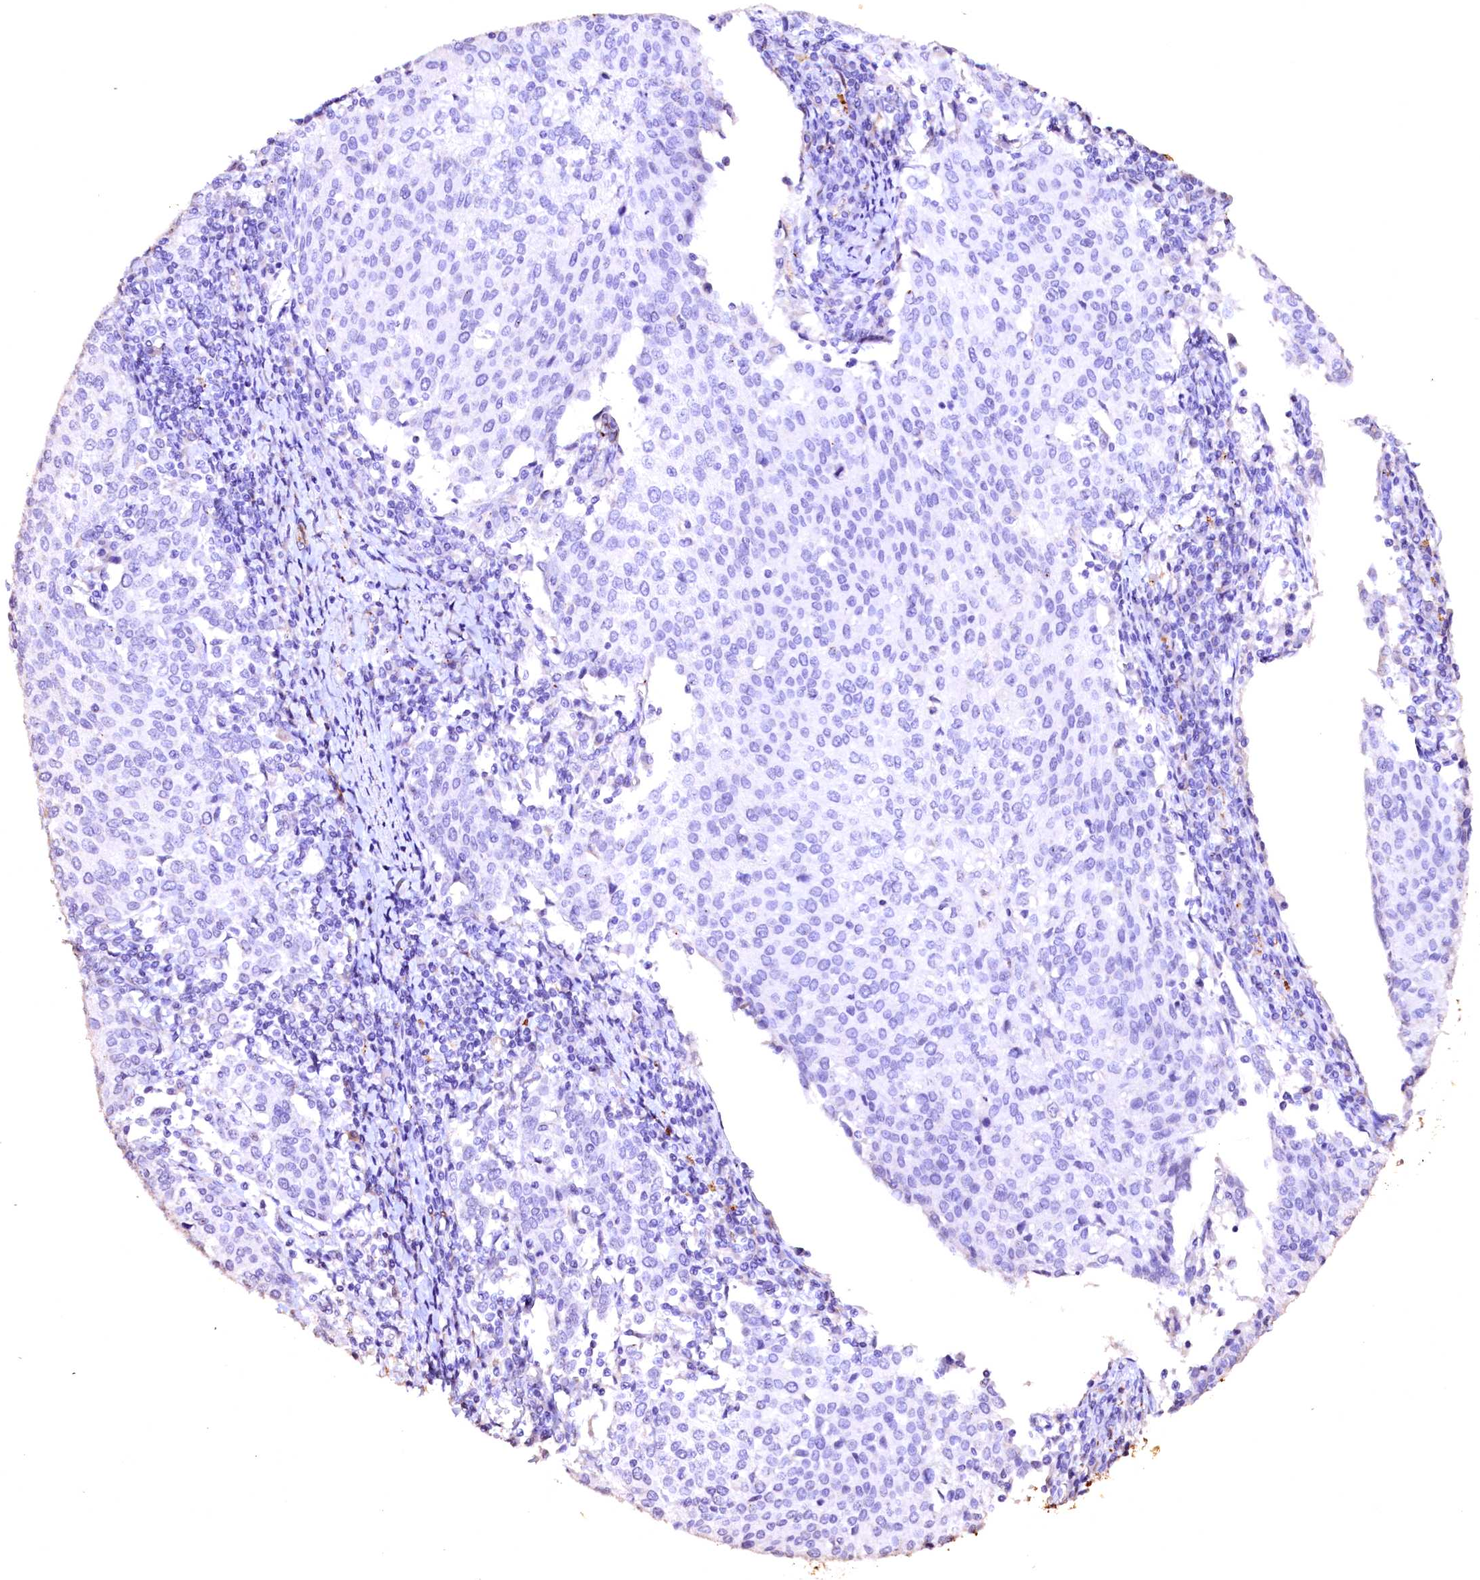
{"staining": {"intensity": "negative", "quantity": "none", "location": "none"}, "tissue": "cervical cancer", "cell_type": "Tumor cells", "image_type": "cancer", "snomed": [{"axis": "morphology", "description": "Squamous cell carcinoma, NOS"}, {"axis": "topography", "description": "Cervix"}], "caption": "The image exhibits no staining of tumor cells in cervical cancer.", "gene": "VPS36", "patient": {"sex": "female", "age": 46}}